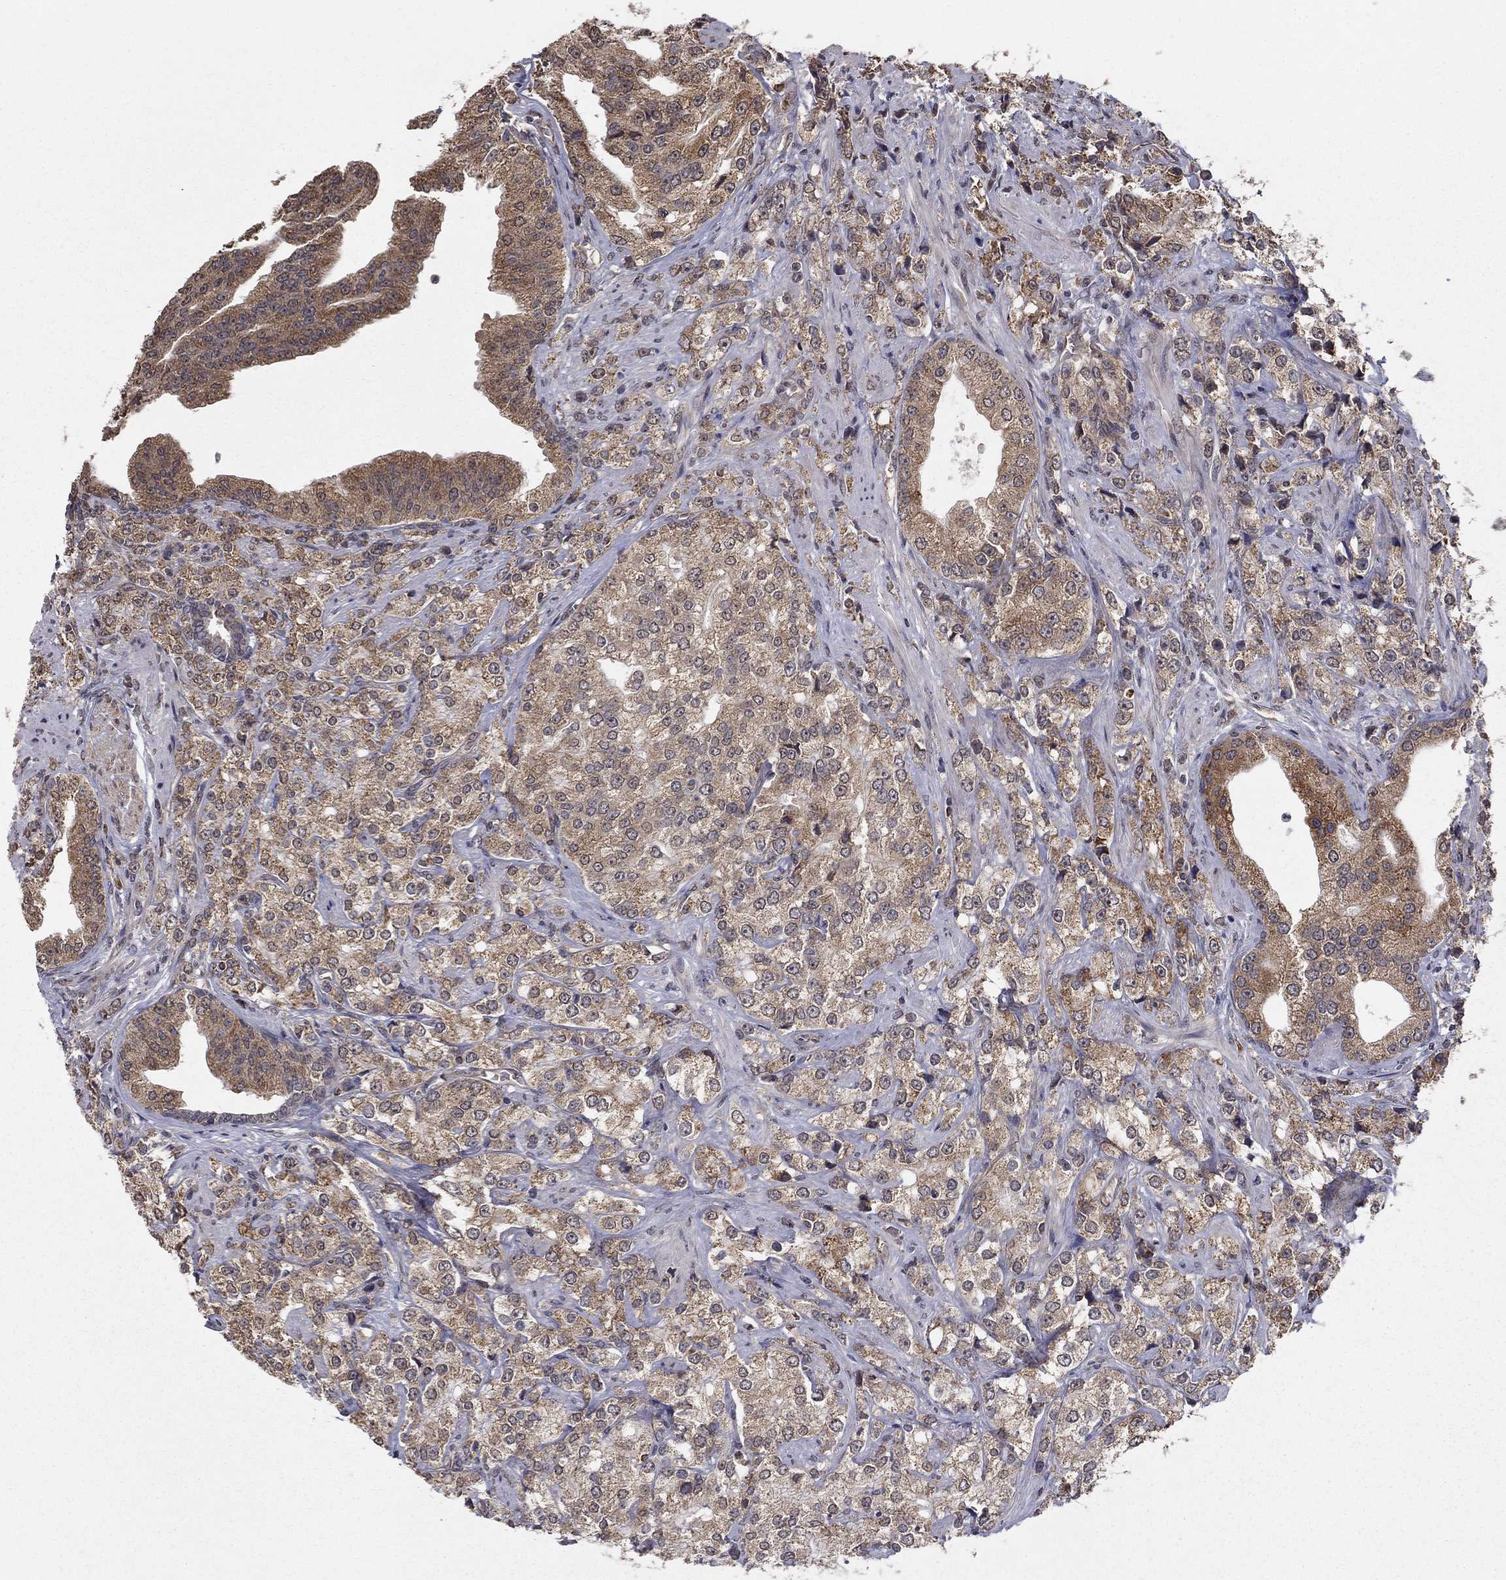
{"staining": {"intensity": "moderate", "quantity": ">75%", "location": "cytoplasmic/membranous"}, "tissue": "prostate cancer", "cell_type": "Tumor cells", "image_type": "cancer", "snomed": [{"axis": "morphology", "description": "Adenocarcinoma, NOS"}, {"axis": "topography", "description": "Prostate and seminal vesicle, NOS"}, {"axis": "topography", "description": "Prostate"}], "caption": "DAB (3,3'-diaminobenzidine) immunohistochemical staining of human prostate adenocarcinoma shows moderate cytoplasmic/membranous protein expression in about >75% of tumor cells.", "gene": "SLC2A13", "patient": {"sex": "male", "age": 68}}